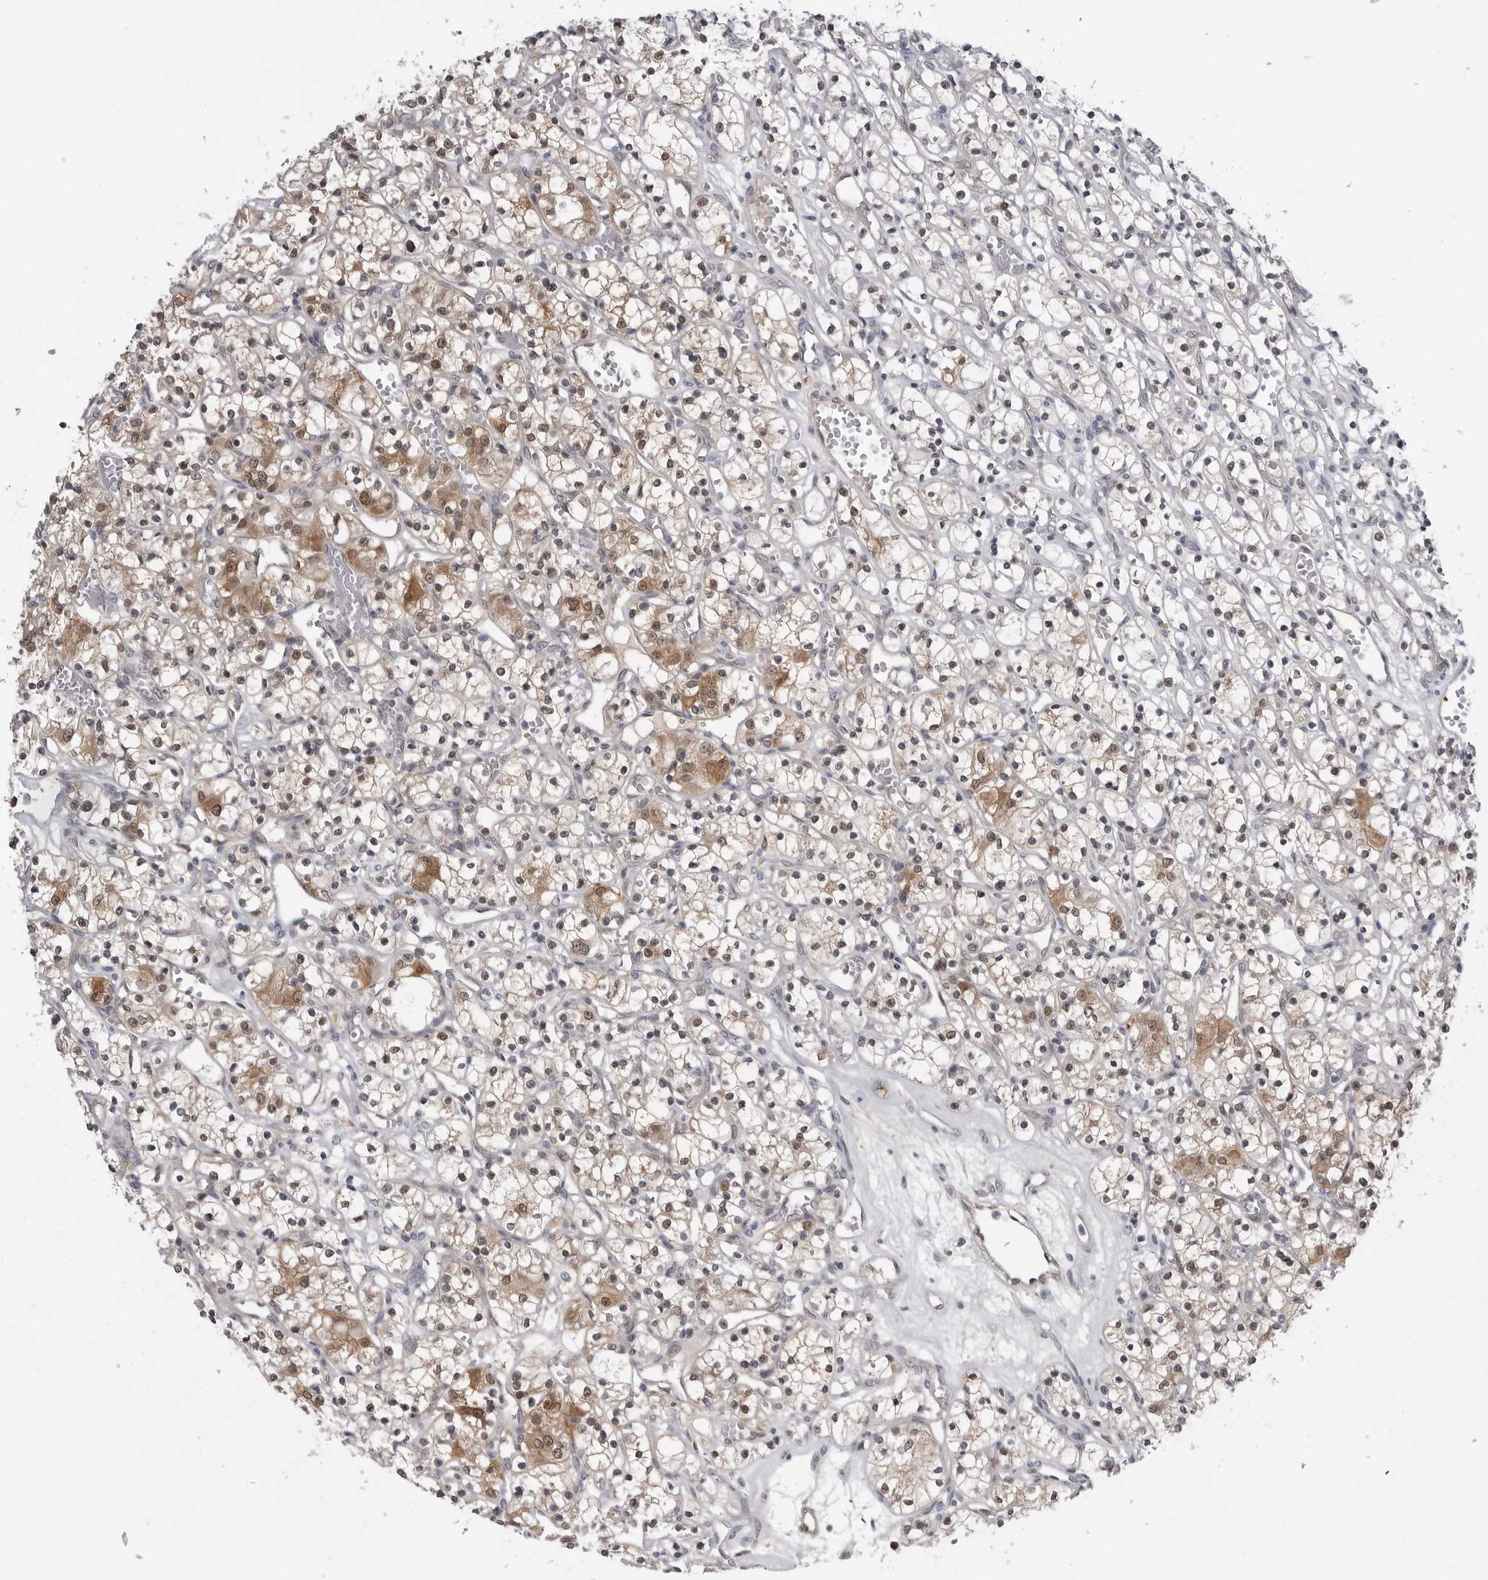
{"staining": {"intensity": "moderate", "quantity": "25%-75%", "location": "cytoplasmic/membranous,nuclear"}, "tissue": "renal cancer", "cell_type": "Tumor cells", "image_type": "cancer", "snomed": [{"axis": "morphology", "description": "Adenocarcinoma, NOS"}, {"axis": "topography", "description": "Kidney"}], "caption": "Moderate cytoplasmic/membranous and nuclear protein staining is appreciated in about 25%-75% of tumor cells in renal cancer. The staining was performed using DAB (3,3'-diaminobenzidine), with brown indicating positive protein expression. Nuclei are stained blue with hematoxylin.", "gene": "PNPO", "patient": {"sex": "female", "age": 59}}